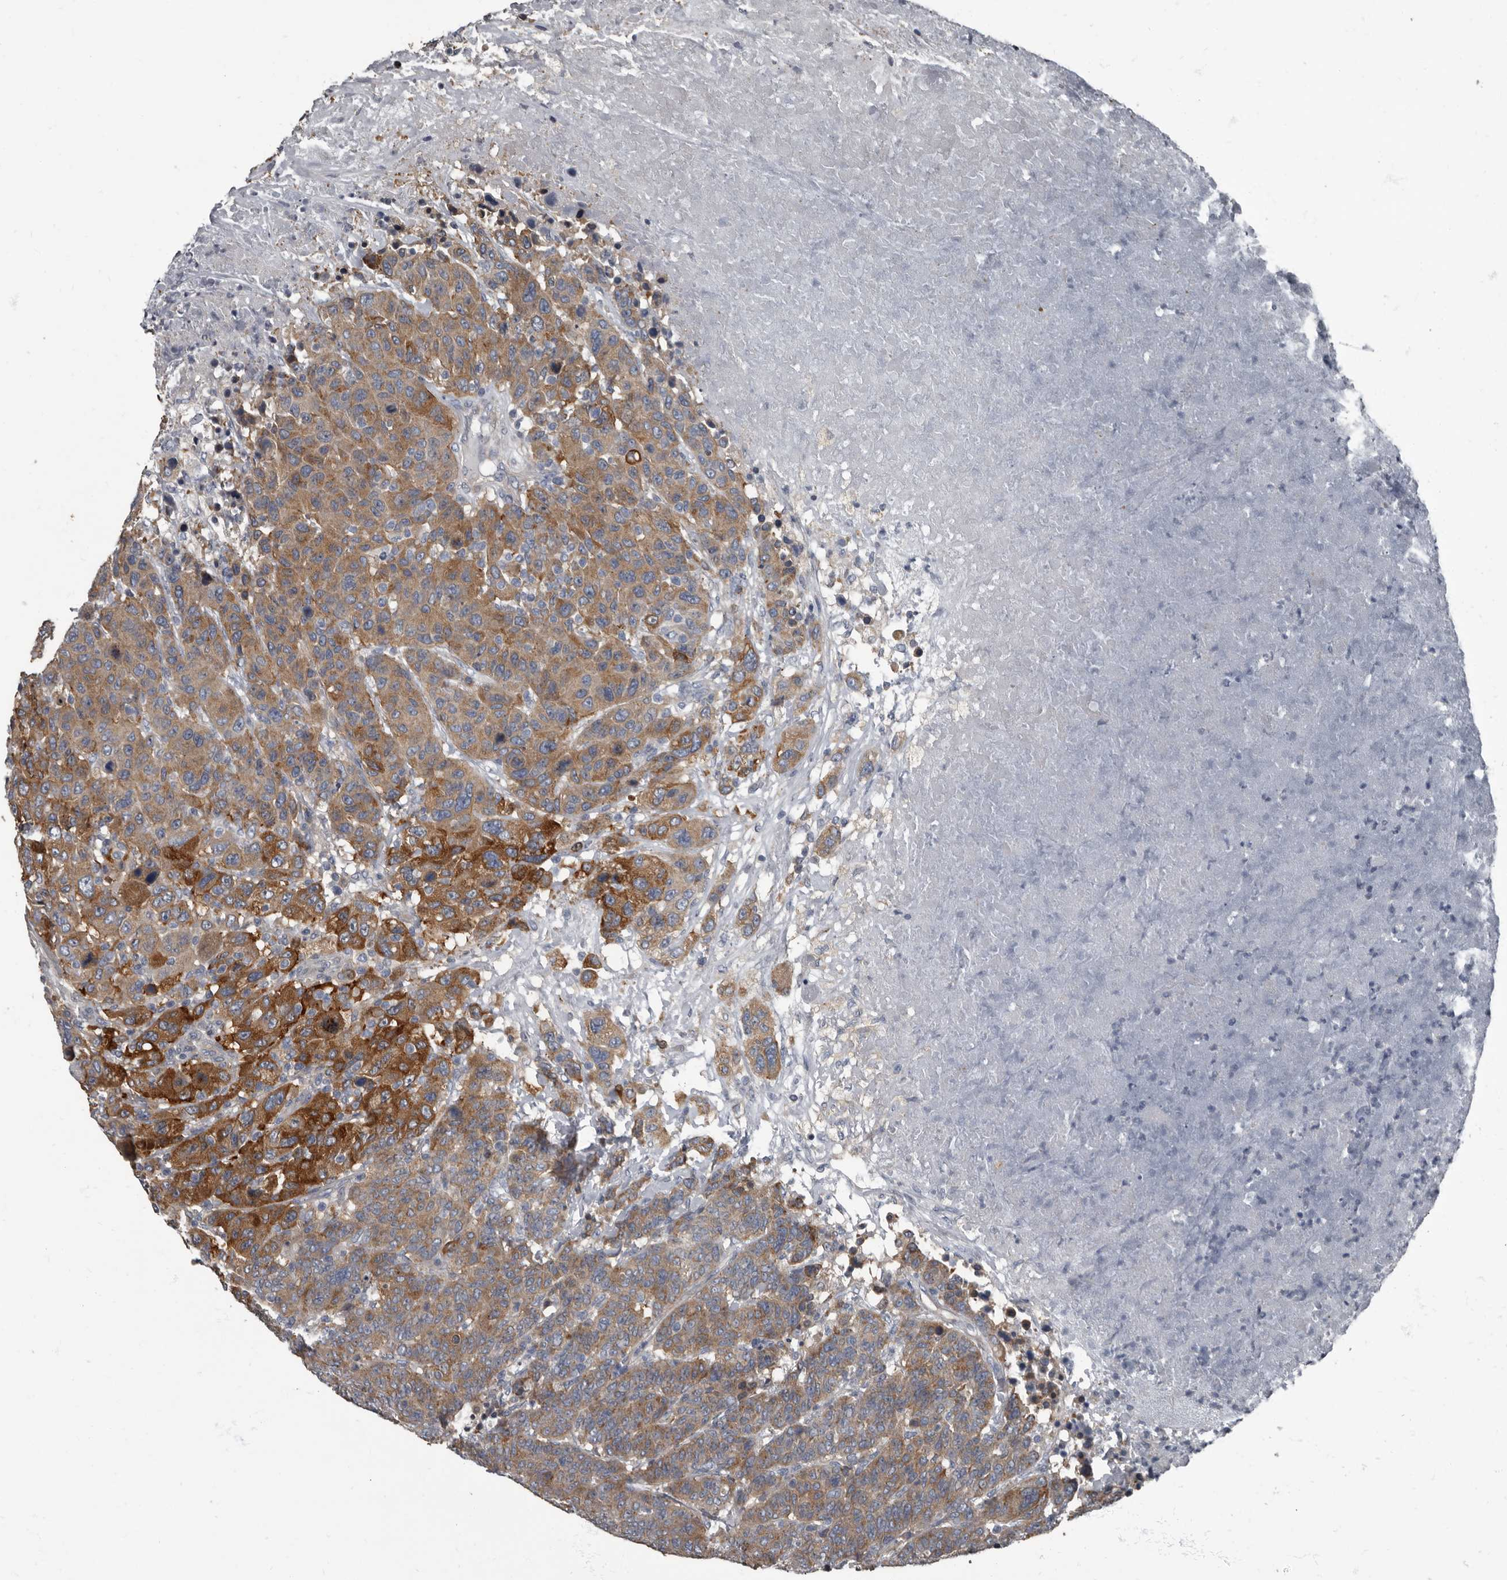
{"staining": {"intensity": "moderate", "quantity": ">75%", "location": "cytoplasmic/membranous"}, "tissue": "breast cancer", "cell_type": "Tumor cells", "image_type": "cancer", "snomed": [{"axis": "morphology", "description": "Duct carcinoma"}, {"axis": "topography", "description": "Breast"}], "caption": "High-magnification brightfield microscopy of breast intraductal carcinoma stained with DAB (3,3'-diaminobenzidine) (brown) and counterstained with hematoxylin (blue). tumor cells exhibit moderate cytoplasmic/membranous positivity is appreciated in approximately>75% of cells.", "gene": "TPD52L1", "patient": {"sex": "female", "age": 37}}